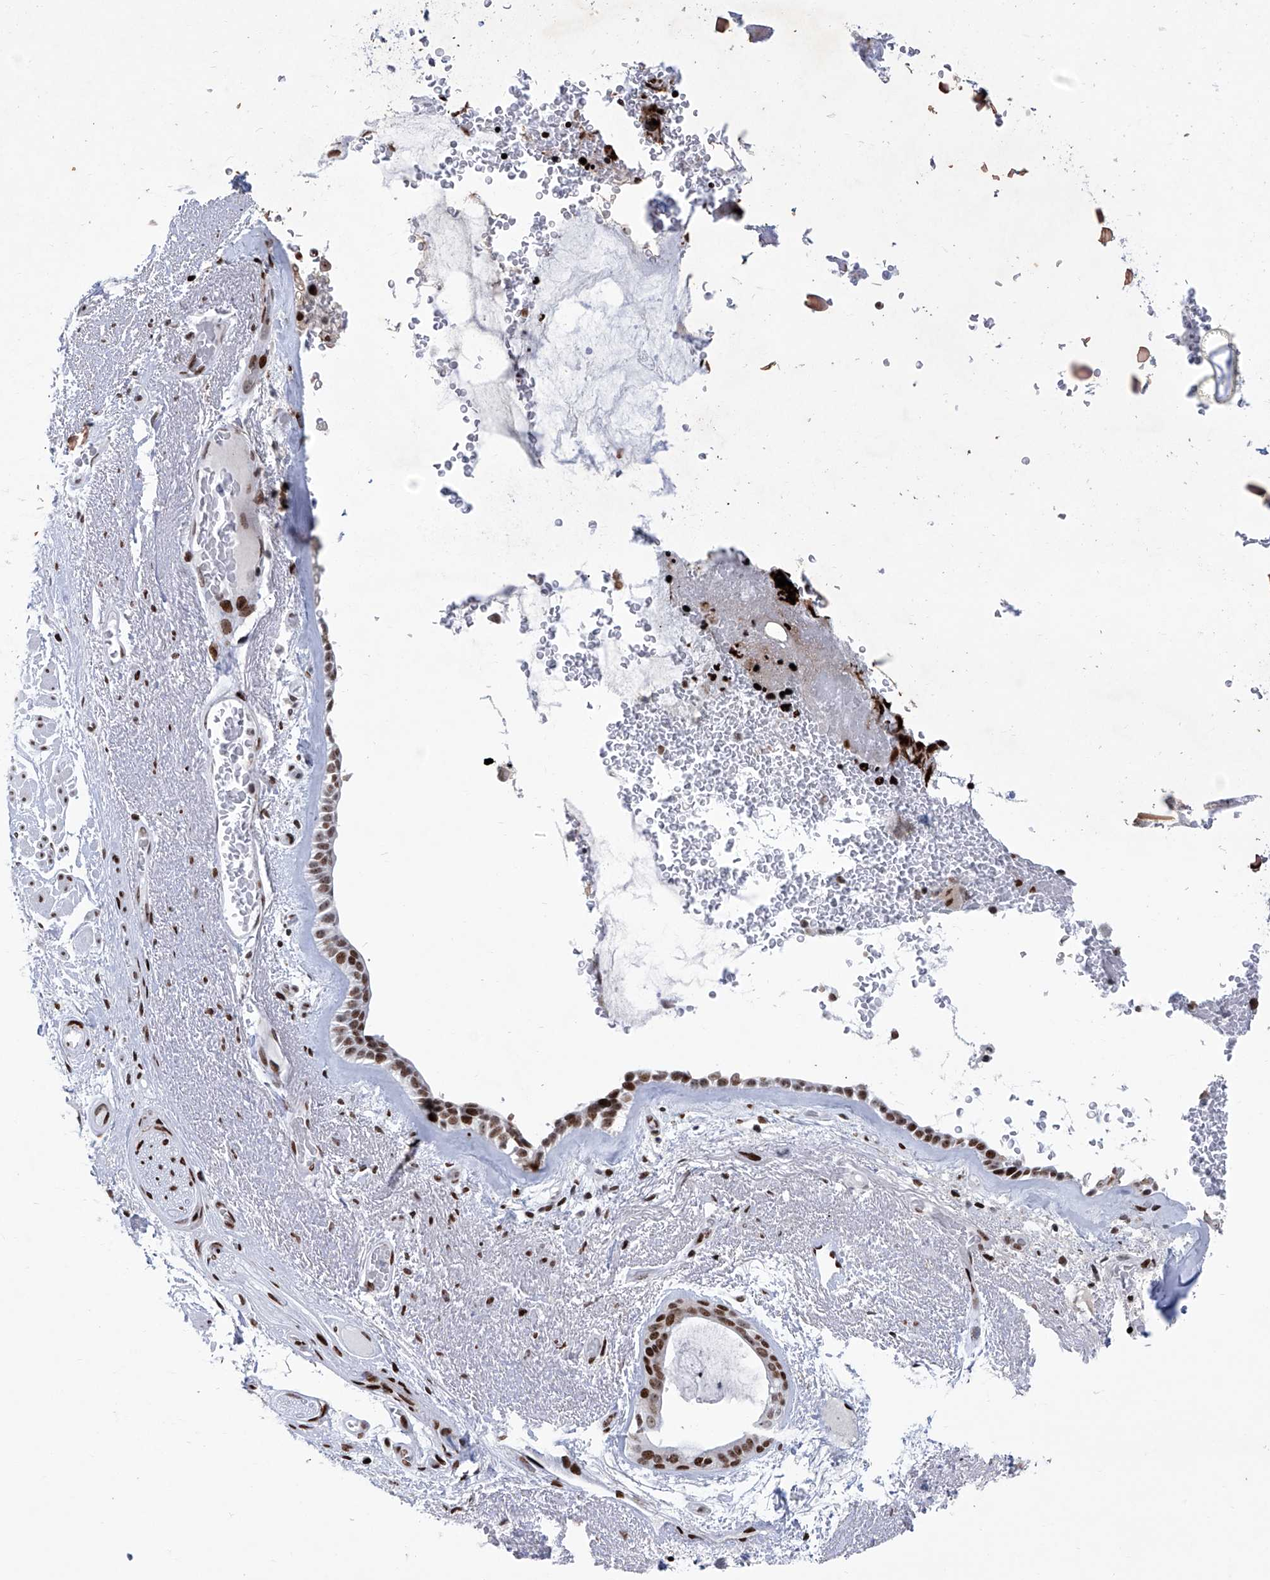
{"staining": {"intensity": "strong", "quantity": ">75%", "location": "nuclear"}, "tissue": "bronchus", "cell_type": "Respiratory epithelial cells", "image_type": "normal", "snomed": [{"axis": "morphology", "description": "Normal tissue, NOS"}, {"axis": "morphology", "description": "Squamous cell carcinoma, NOS"}, {"axis": "topography", "description": "Lymph node"}, {"axis": "topography", "description": "Bronchus"}, {"axis": "topography", "description": "Lung"}], "caption": "Bronchus stained for a protein (brown) shows strong nuclear positive positivity in approximately >75% of respiratory epithelial cells.", "gene": "HEY2", "patient": {"sex": "male", "age": 66}}